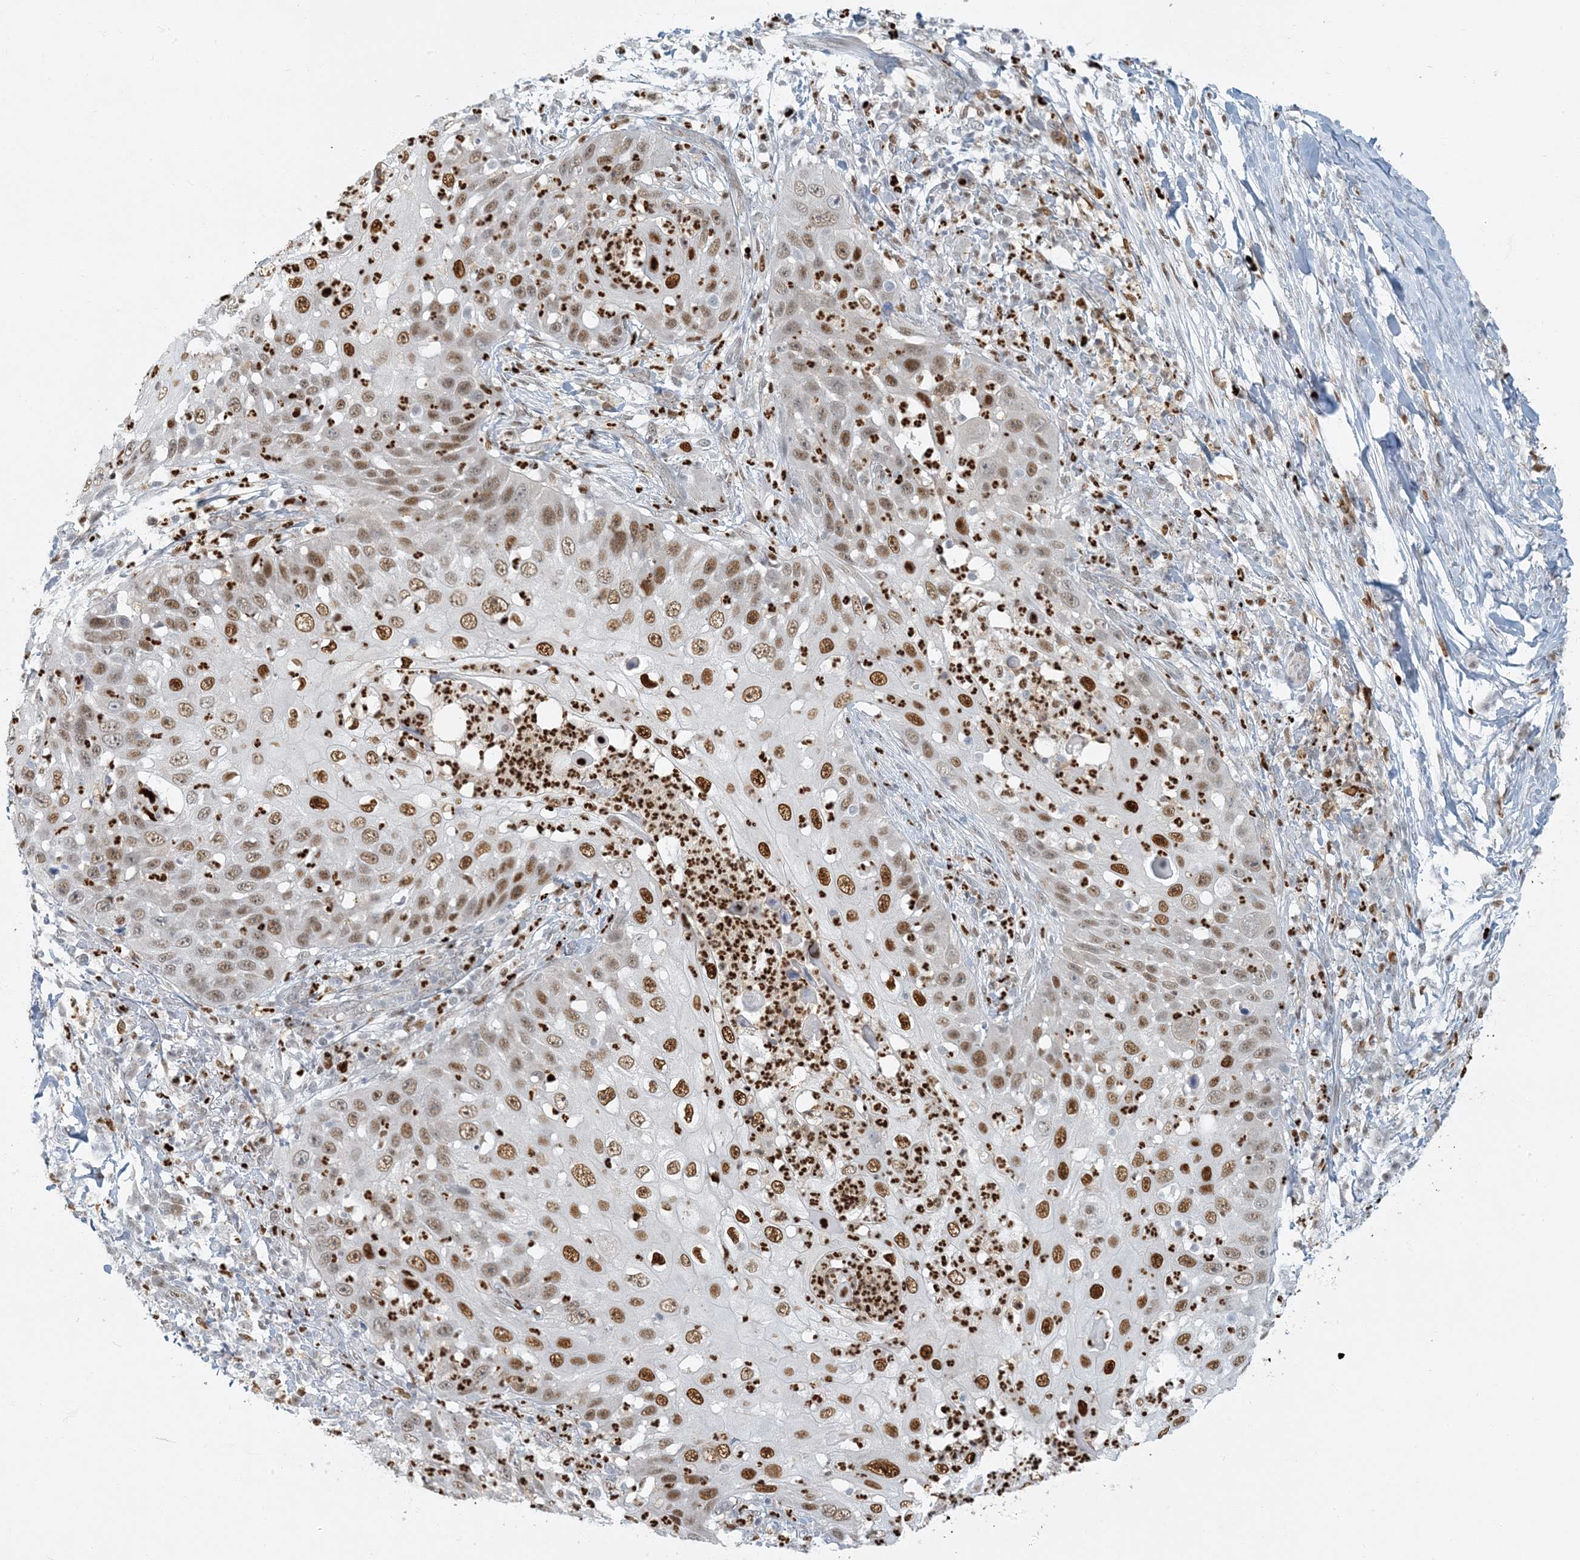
{"staining": {"intensity": "moderate", "quantity": ">75%", "location": "nuclear"}, "tissue": "skin cancer", "cell_type": "Tumor cells", "image_type": "cancer", "snomed": [{"axis": "morphology", "description": "Squamous cell carcinoma, NOS"}, {"axis": "topography", "description": "Skin"}], "caption": "Tumor cells exhibit medium levels of moderate nuclear expression in about >75% of cells in squamous cell carcinoma (skin). (DAB = brown stain, brightfield microscopy at high magnification).", "gene": "AK9", "patient": {"sex": "female", "age": 44}}